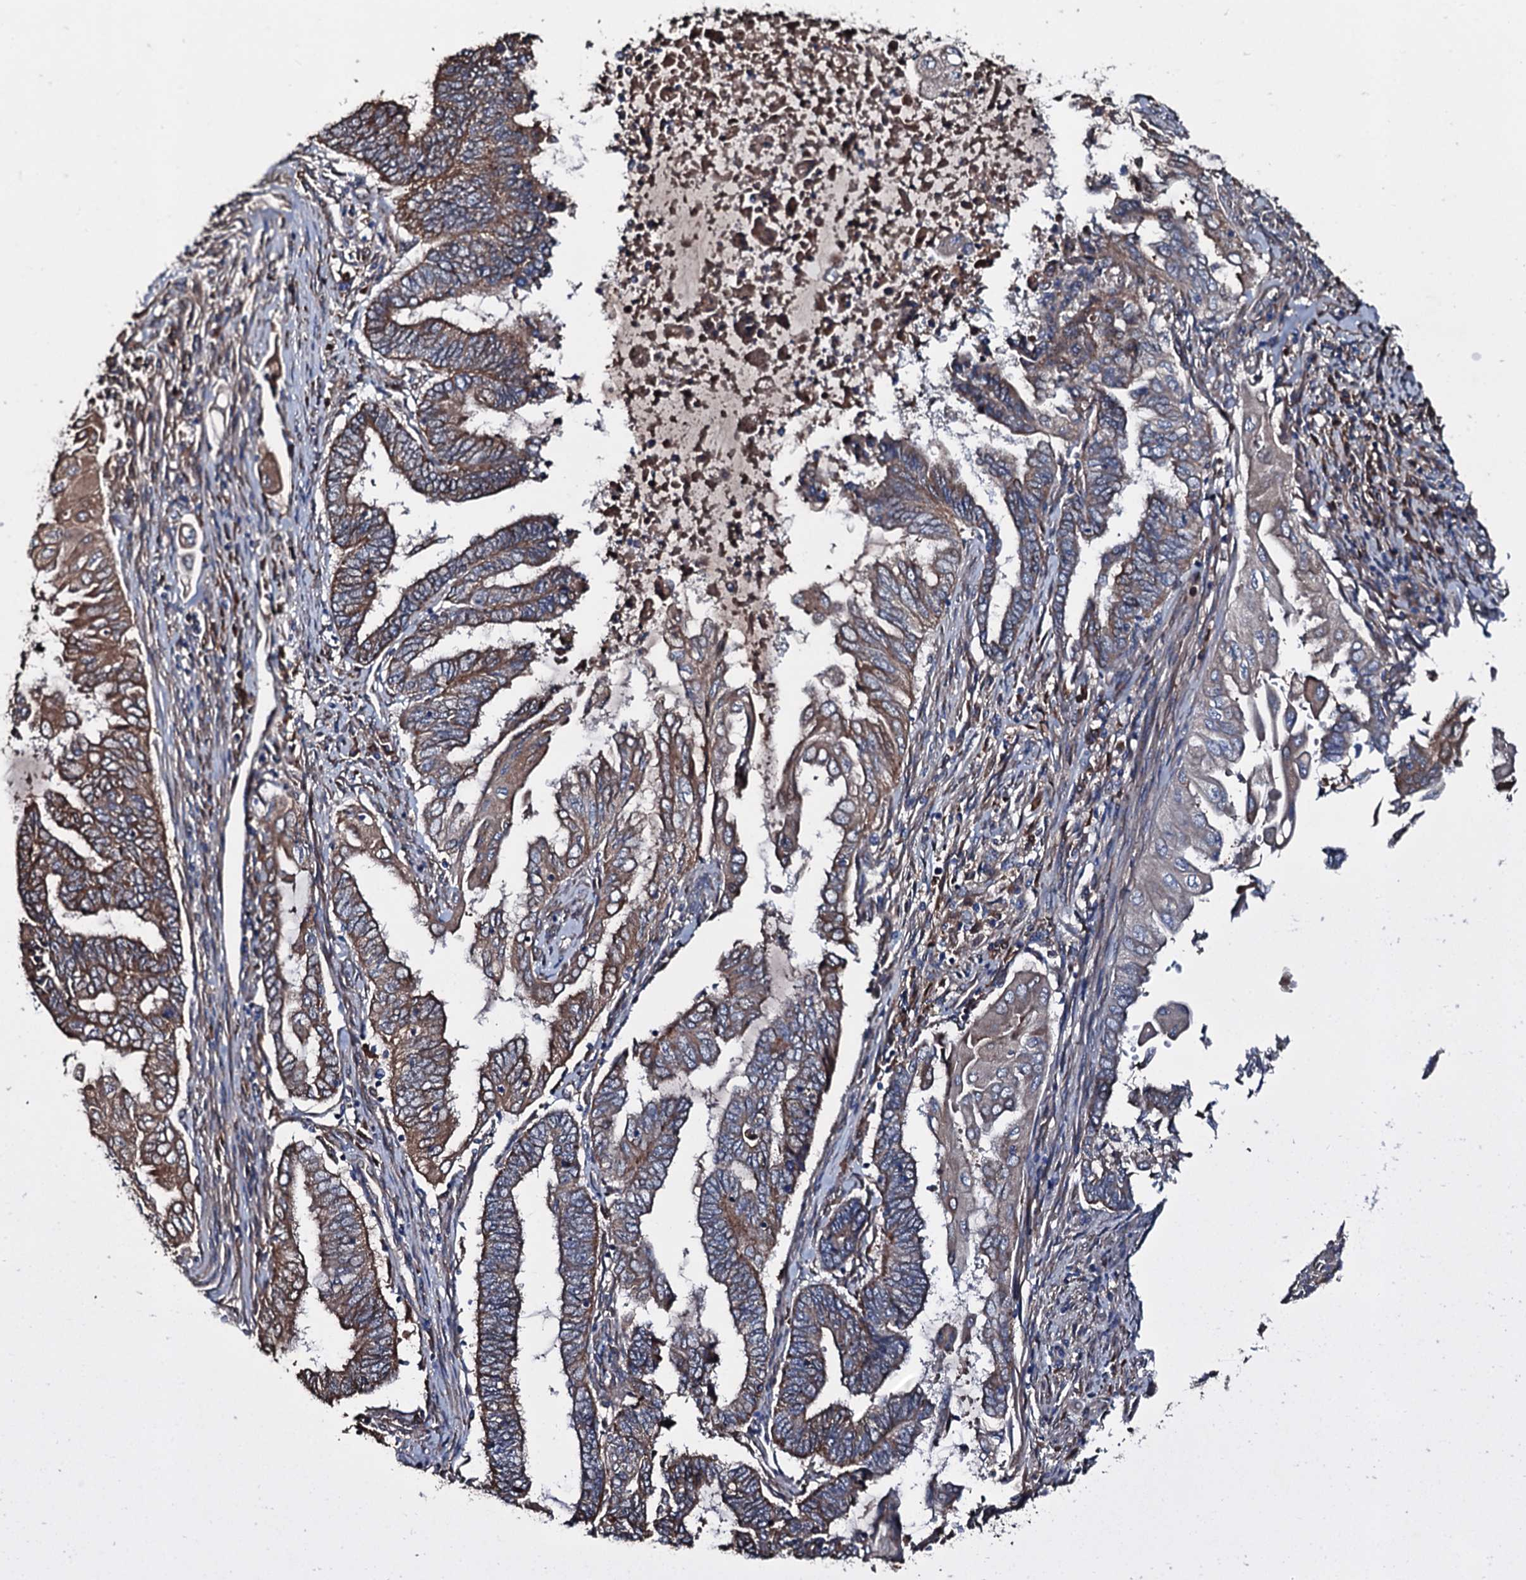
{"staining": {"intensity": "moderate", "quantity": ">75%", "location": "cytoplasmic/membranous"}, "tissue": "endometrial cancer", "cell_type": "Tumor cells", "image_type": "cancer", "snomed": [{"axis": "morphology", "description": "Adenocarcinoma, NOS"}, {"axis": "topography", "description": "Uterus"}, {"axis": "topography", "description": "Endometrium"}], "caption": "Immunohistochemical staining of human endometrial adenocarcinoma exhibits medium levels of moderate cytoplasmic/membranous protein positivity in about >75% of tumor cells.", "gene": "ACSS3", "patient": {"sex": "female", "age": 70}}